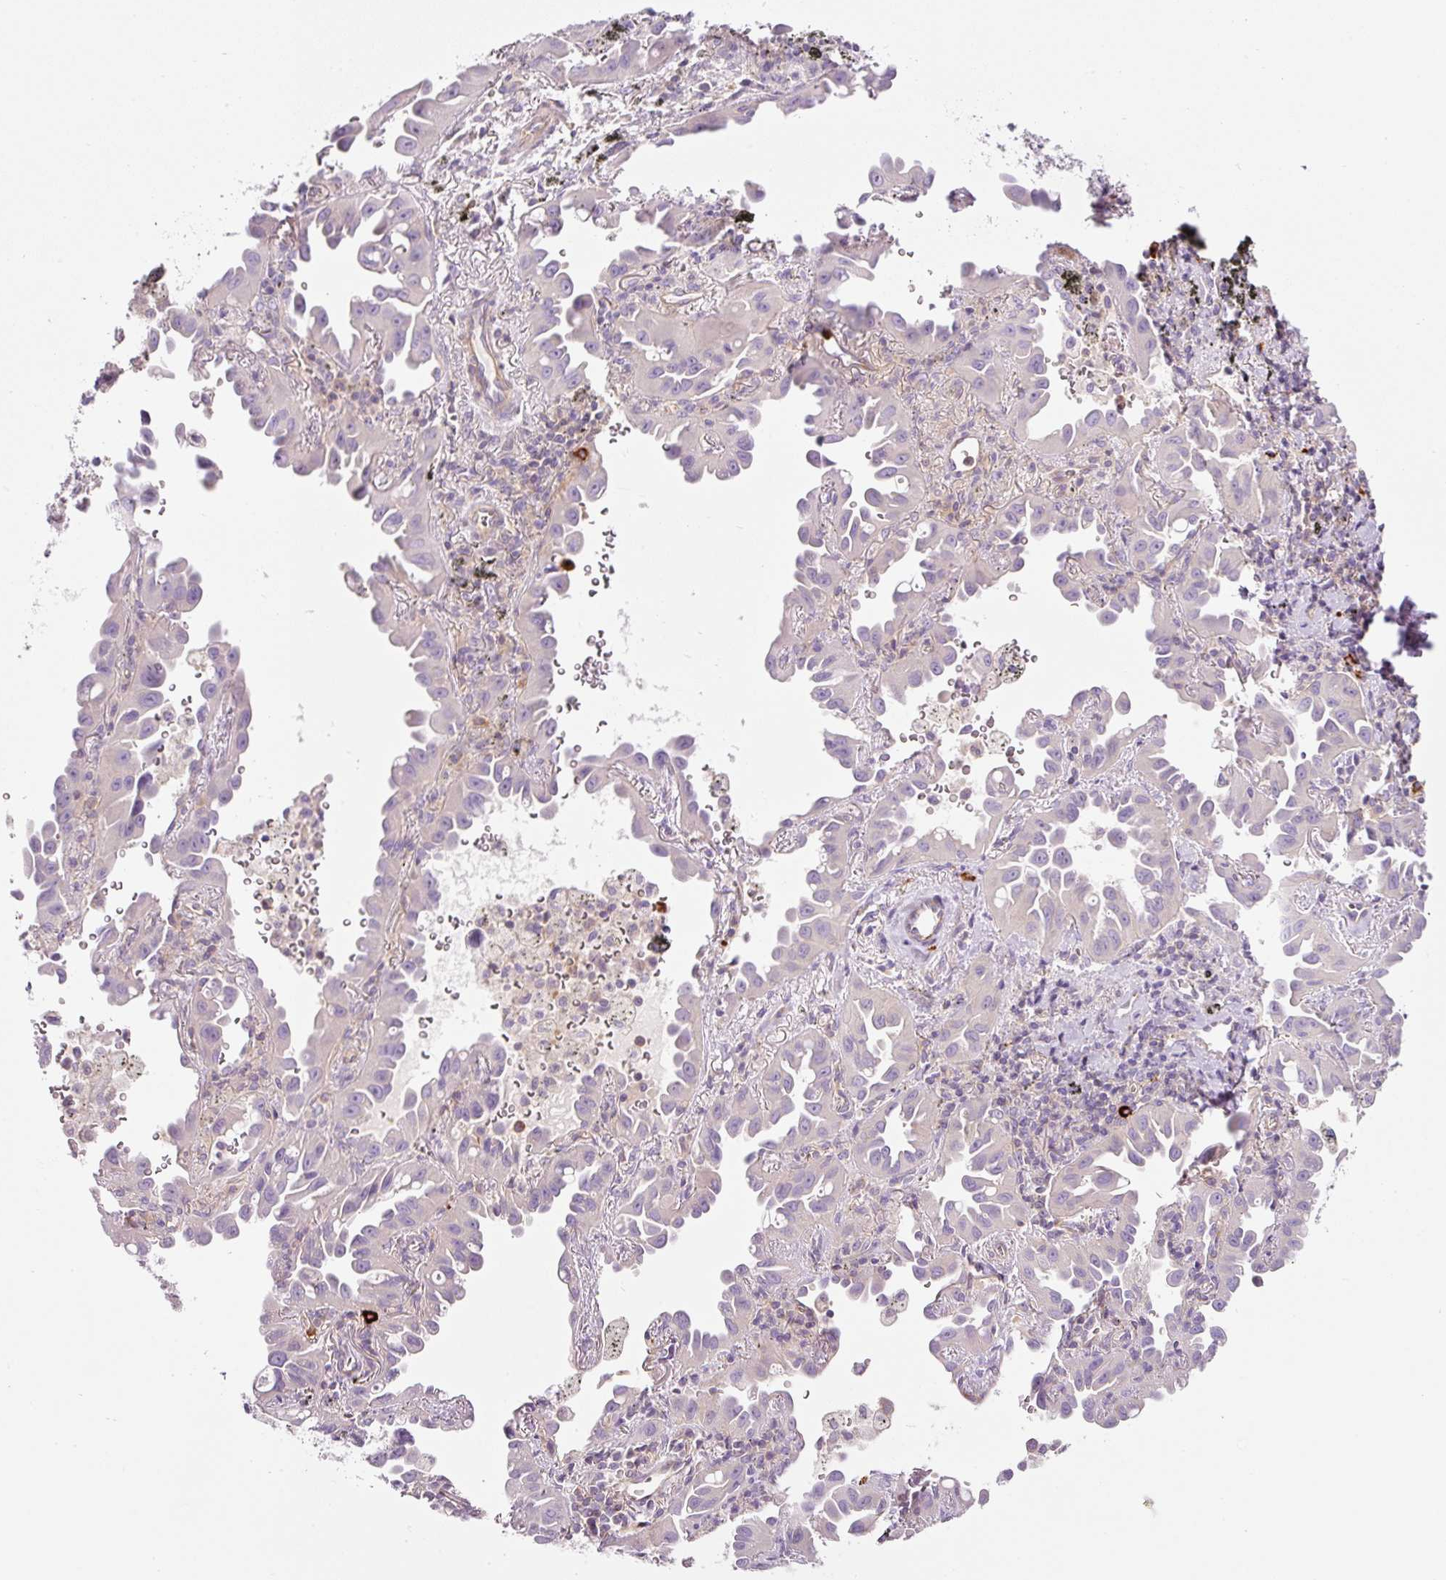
{"staining": {"intensity": "negative", "quantity": "none", "location": "none"}, "tissue": "lung cancer", "cell_type": "Tumor cells", "image_type": "cancer", "snomed": [{"axis": "morphology", "description": "Adenocarcinoma, NOS"}, {"axis": "topography", "description": "Lung"}], "caption": "The image displays no significant expression in tumor cells of lung adenocarcinoma.", "gene": "MAP3K3", "patient": {"sex": "male", "age": 68}}